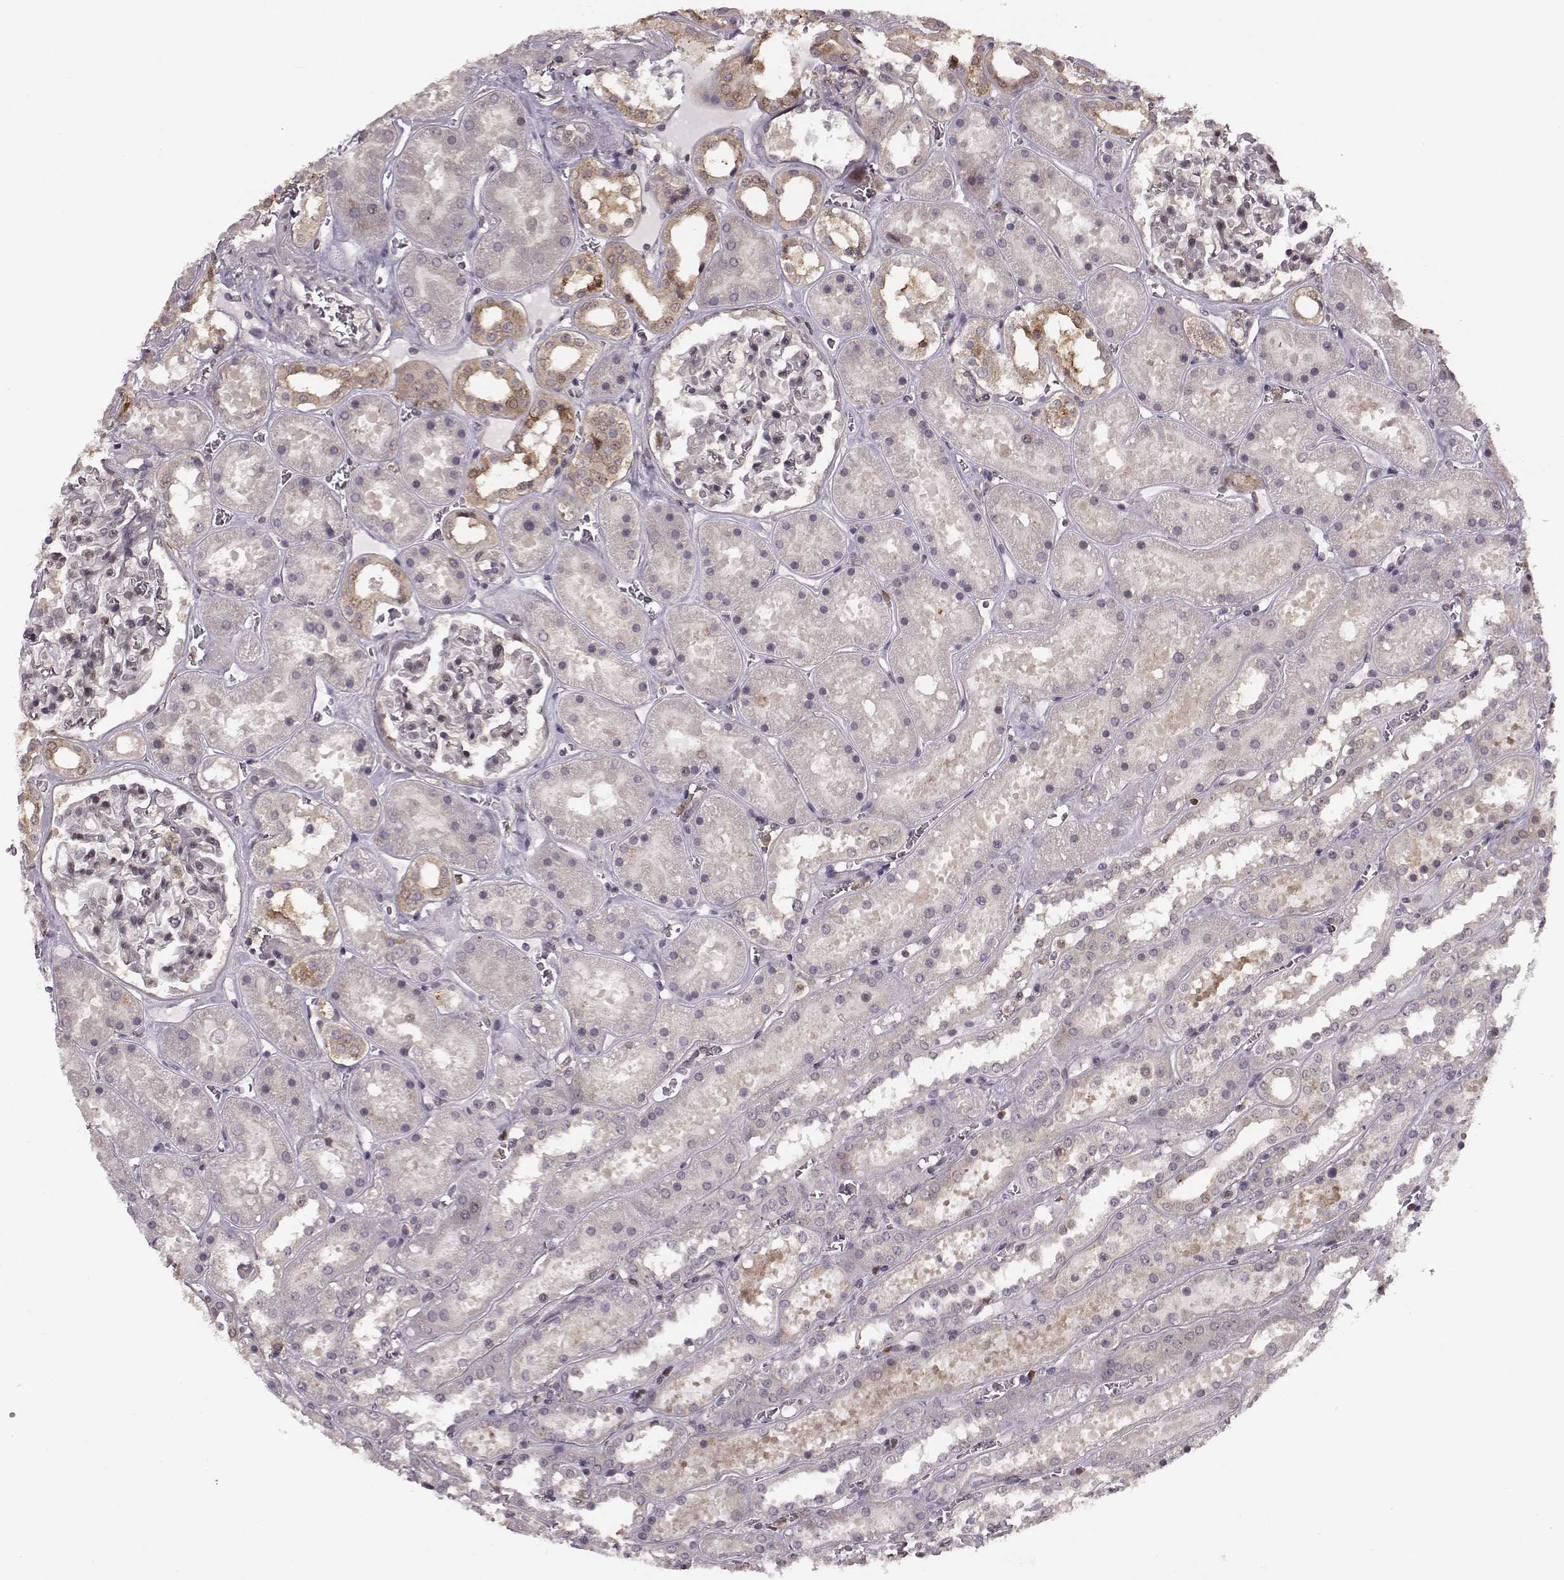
{"staining": {"intensity": "negative", "quantity": "none", "location": "none"}, "tissue": "kidney", "cell_type": "Cells in glomeruli", "image_type": "normal", "snomed": [{"axis": "morphology", "description": "Normal tissue, NOS"}, {"axis": "topography", "description": "Kidney"}], "caption": "Cells in glomeruli show no significant protein expression in normal kidney. (DAB (3,3'-diaminobenzidine) IHC, high magnification).", "gene": "MFSD1", "patient": {"sex": "female", "age": 41}}